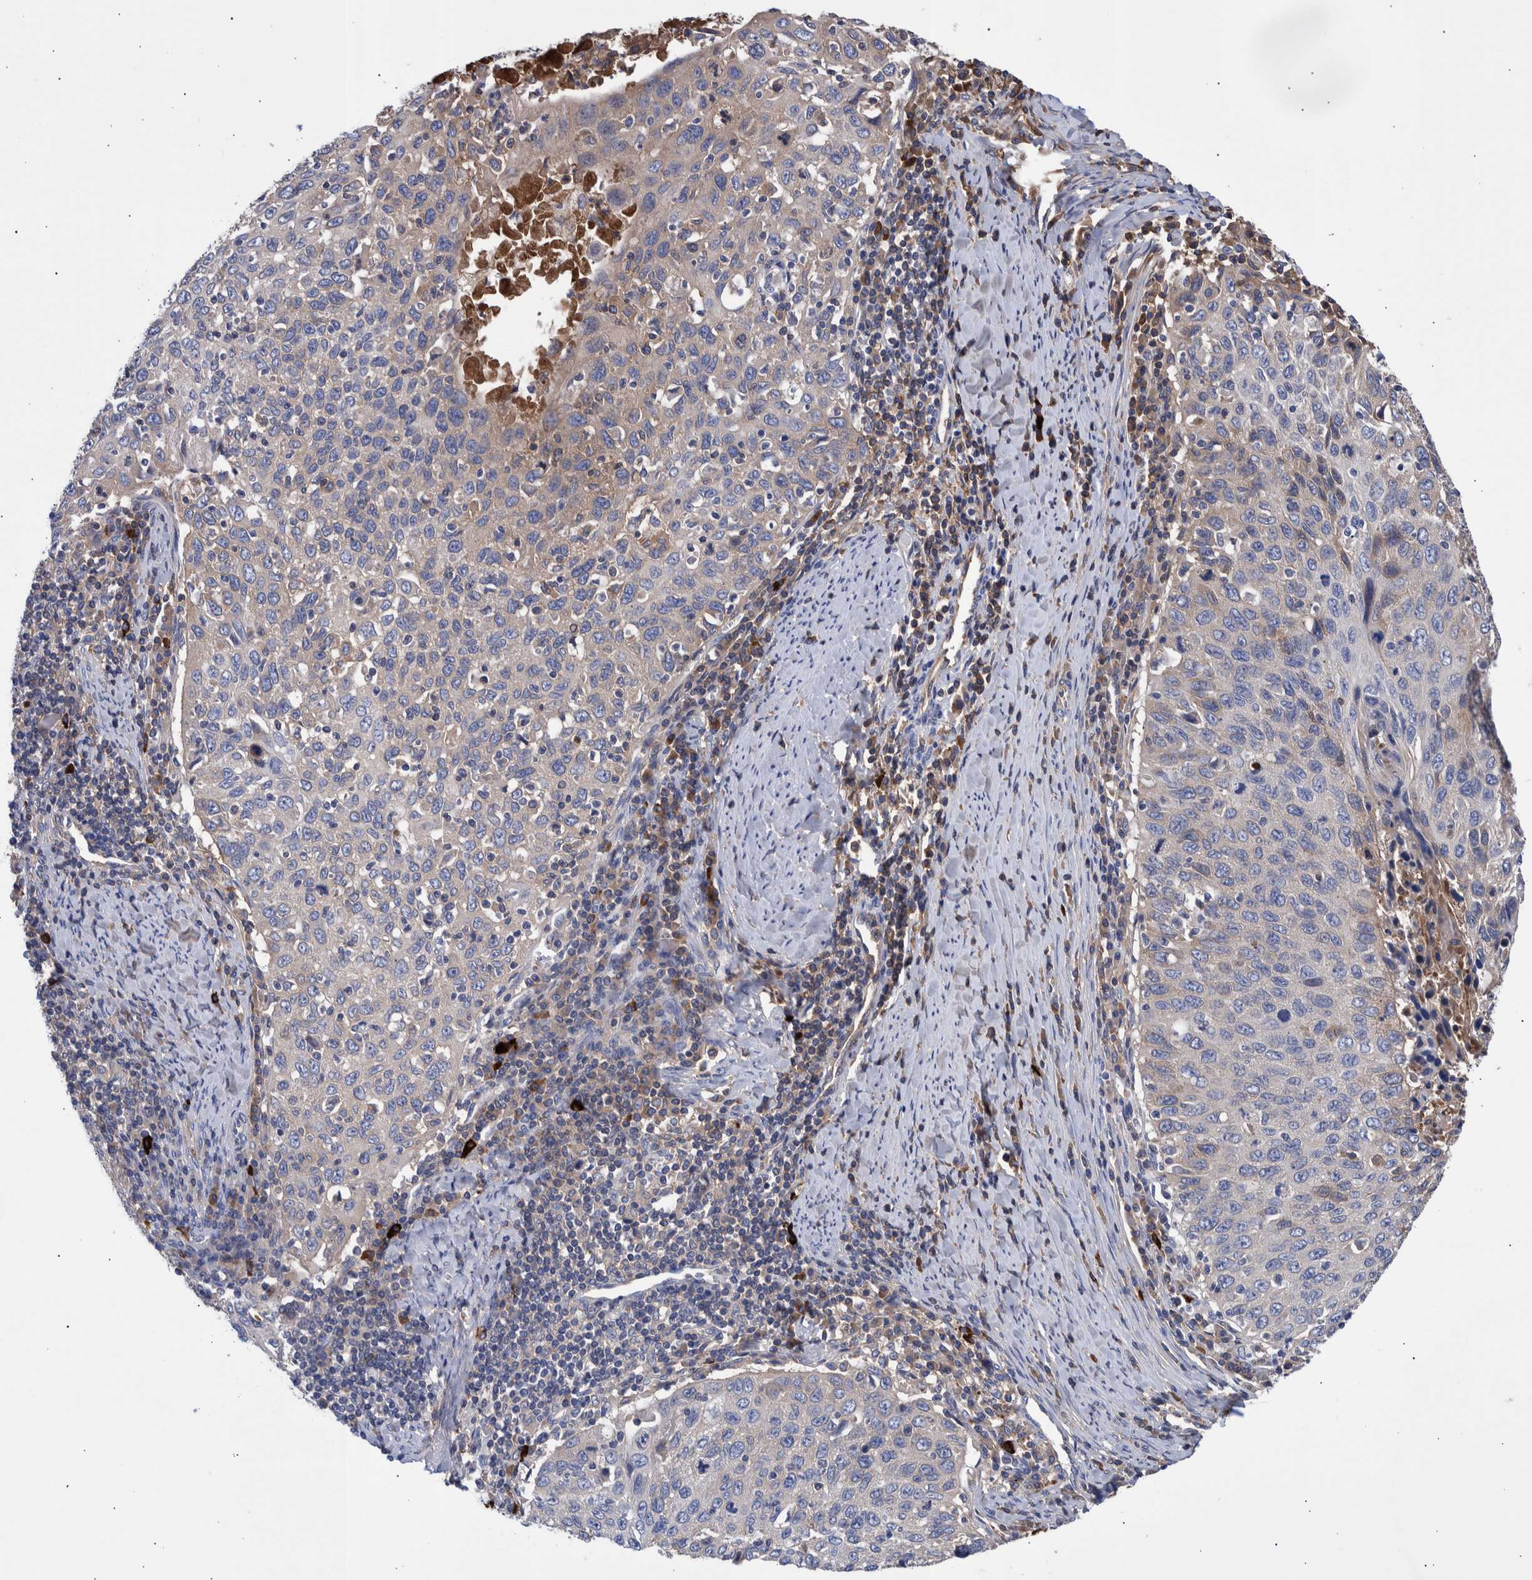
{"staining": {"intensity": "weak", "quantity": "<25%", "location": "cytoplasmic/membranous"}, "tissue": "cervical cancer", "cell_type": "Tumor cells", "image_type": "cancer", "snomed": [{"axis": "morphology", "description": "Squamous cell carcinoma, NOS"}, {"axis": "topography", "description": "Cervix"}], "caption": "This is an immunohistochemistry histopathology image of squamous cell carcinoma (cervical). There is no staining in tumor cells.", "gene": "DLL4", "patient": {"sex": "female", "age": 53}}